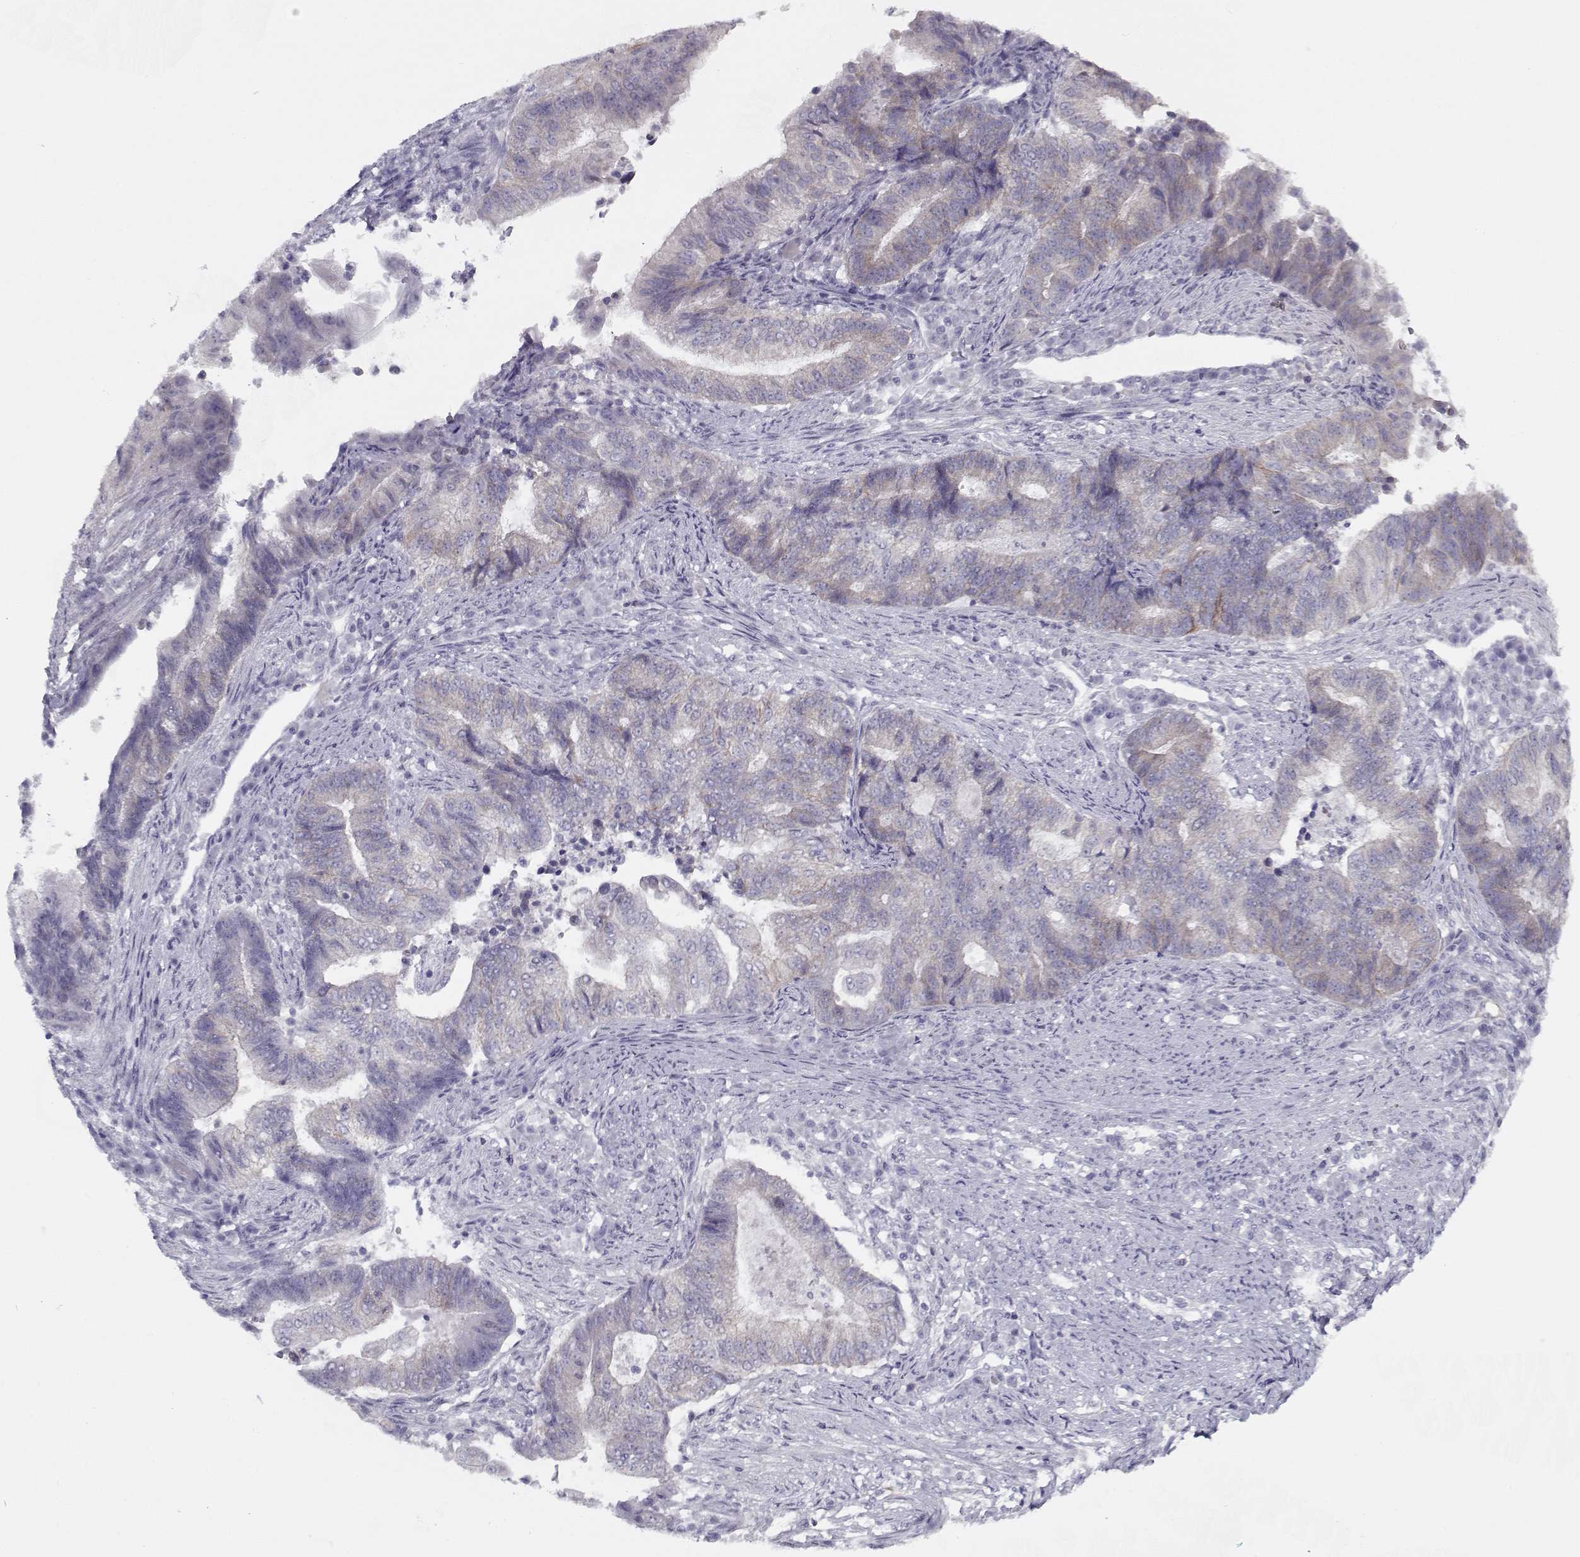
{"staining": {"intensity": "weak", "quantity": "25%-75%", "location": "cytoplasmic/membranous"}, "tissue": "endometrial cancer", "cell_type": "Tumor cells", "image_type": "cancer", "snomed": [{"axis": "morphology", "description": "Adenocarcinoma, NOS"}, {"axis": "topography", "description": "Uterus"}, {"axis": "topography", "description": "Endometrium"}], "caption": "Endometrial adenocarcinoma stained for a protein demonstrates weak cytoplasmic/membranous positivity in tumor cells.", "gene": "PP2D1", "patient": {"sex": "female", "age": 54}}